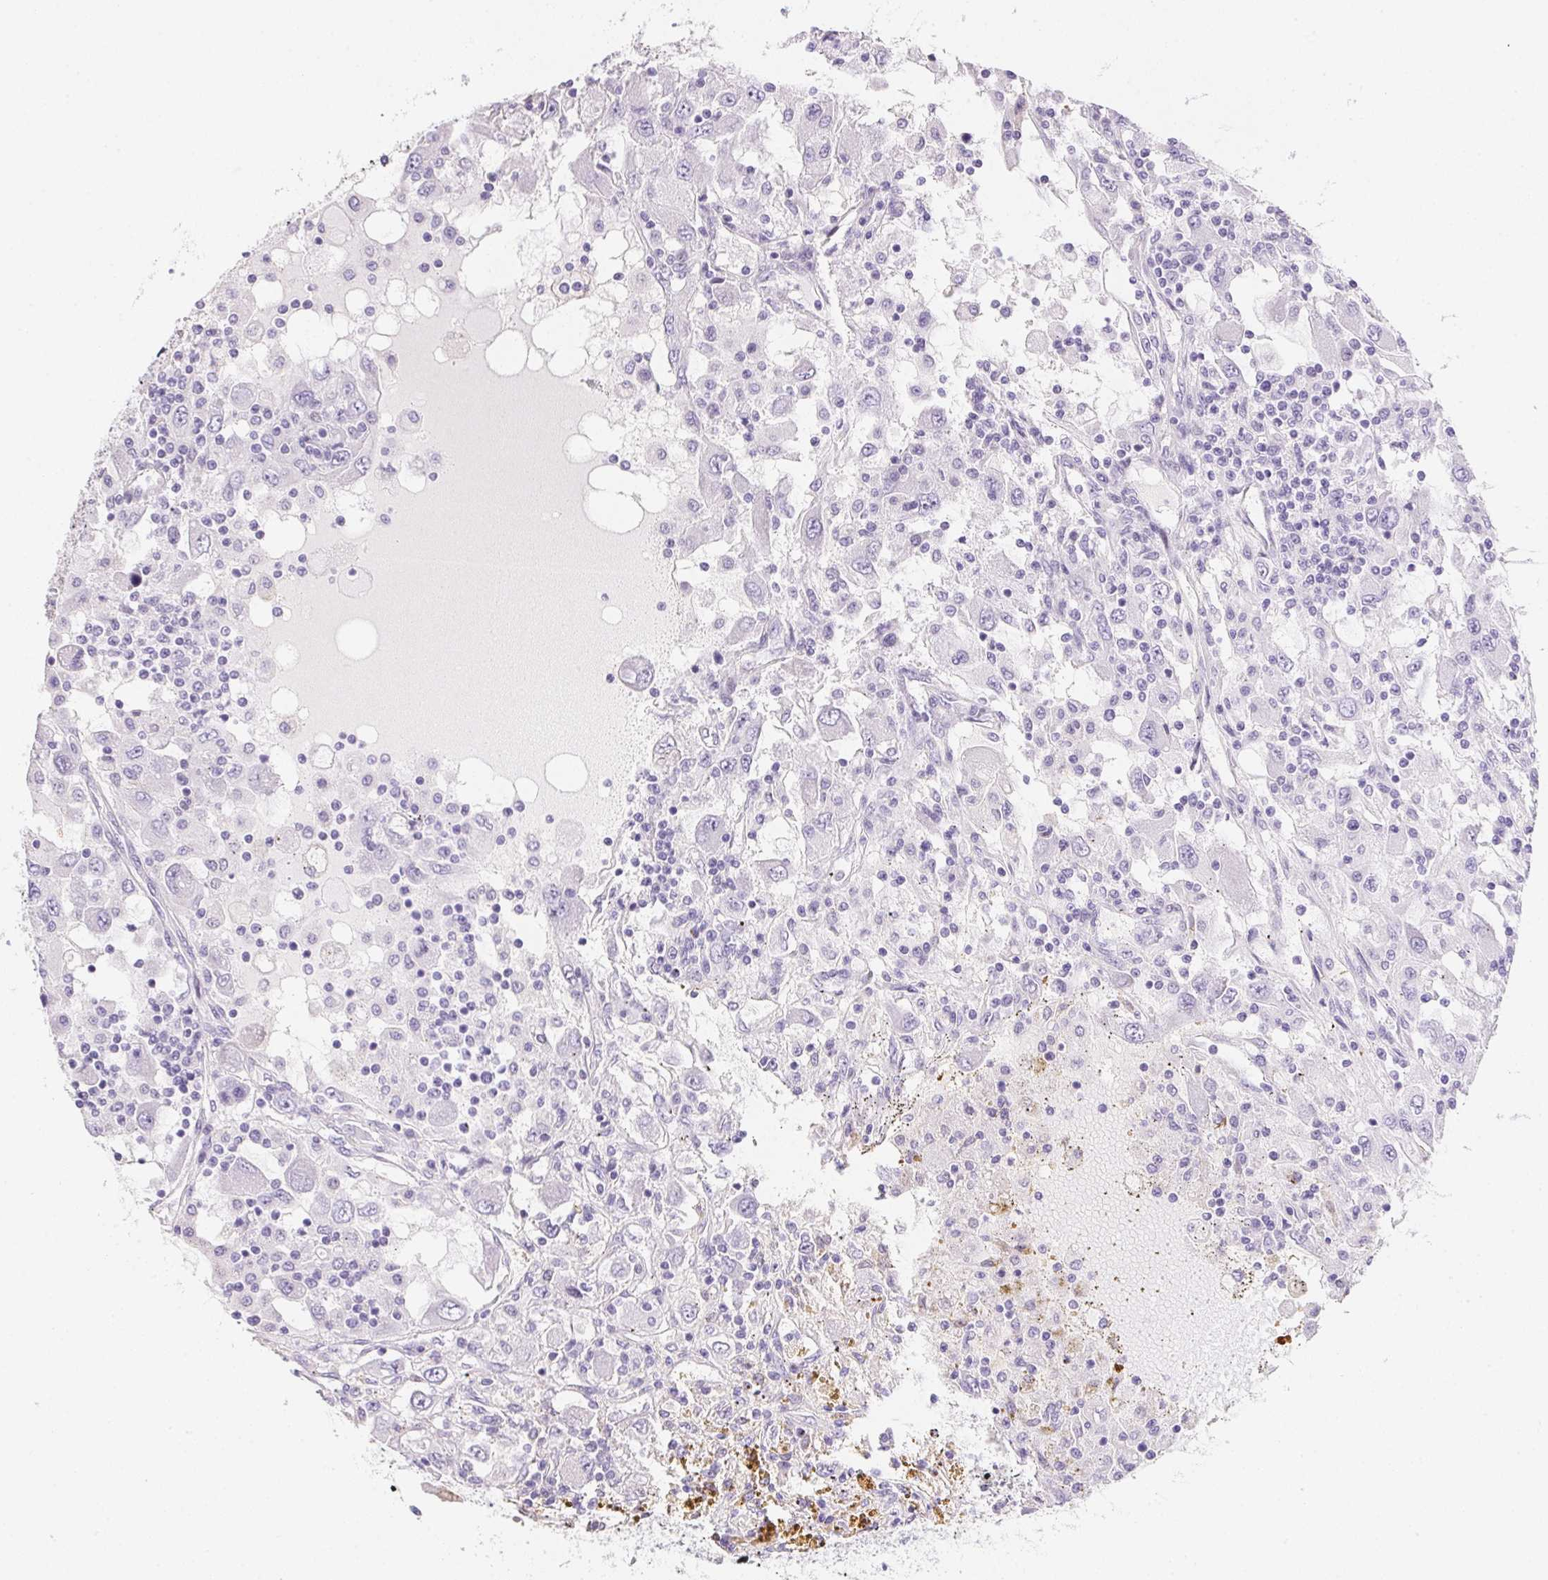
{"staining": {"intensity": "negative", "quantity": "none", "location": "none"}, "tissue": "renal cancer", "cell_type": "Tumor cells", "image_type": "cancer", "snomed": [{"axis": "morphology", "description": "Adenocarcinoma, NOS"}, {"axis": "topography", "description": "Kidney"}], "caption": "Immunohistochemistry (IHC) histopathology image of human renal cancer (adenocarcinoma) stained for a protein (brown), which shows no positivity in tumor cells. Brightfield microscopy of immunohistochemistry (IHC) stained with DAB (3,3'-diaminobenzidine) (brown) and hematoxylin (blue), captured at high magnification.", "gene": "AQP5", "patient": {"sex": "female", "age": 67}}